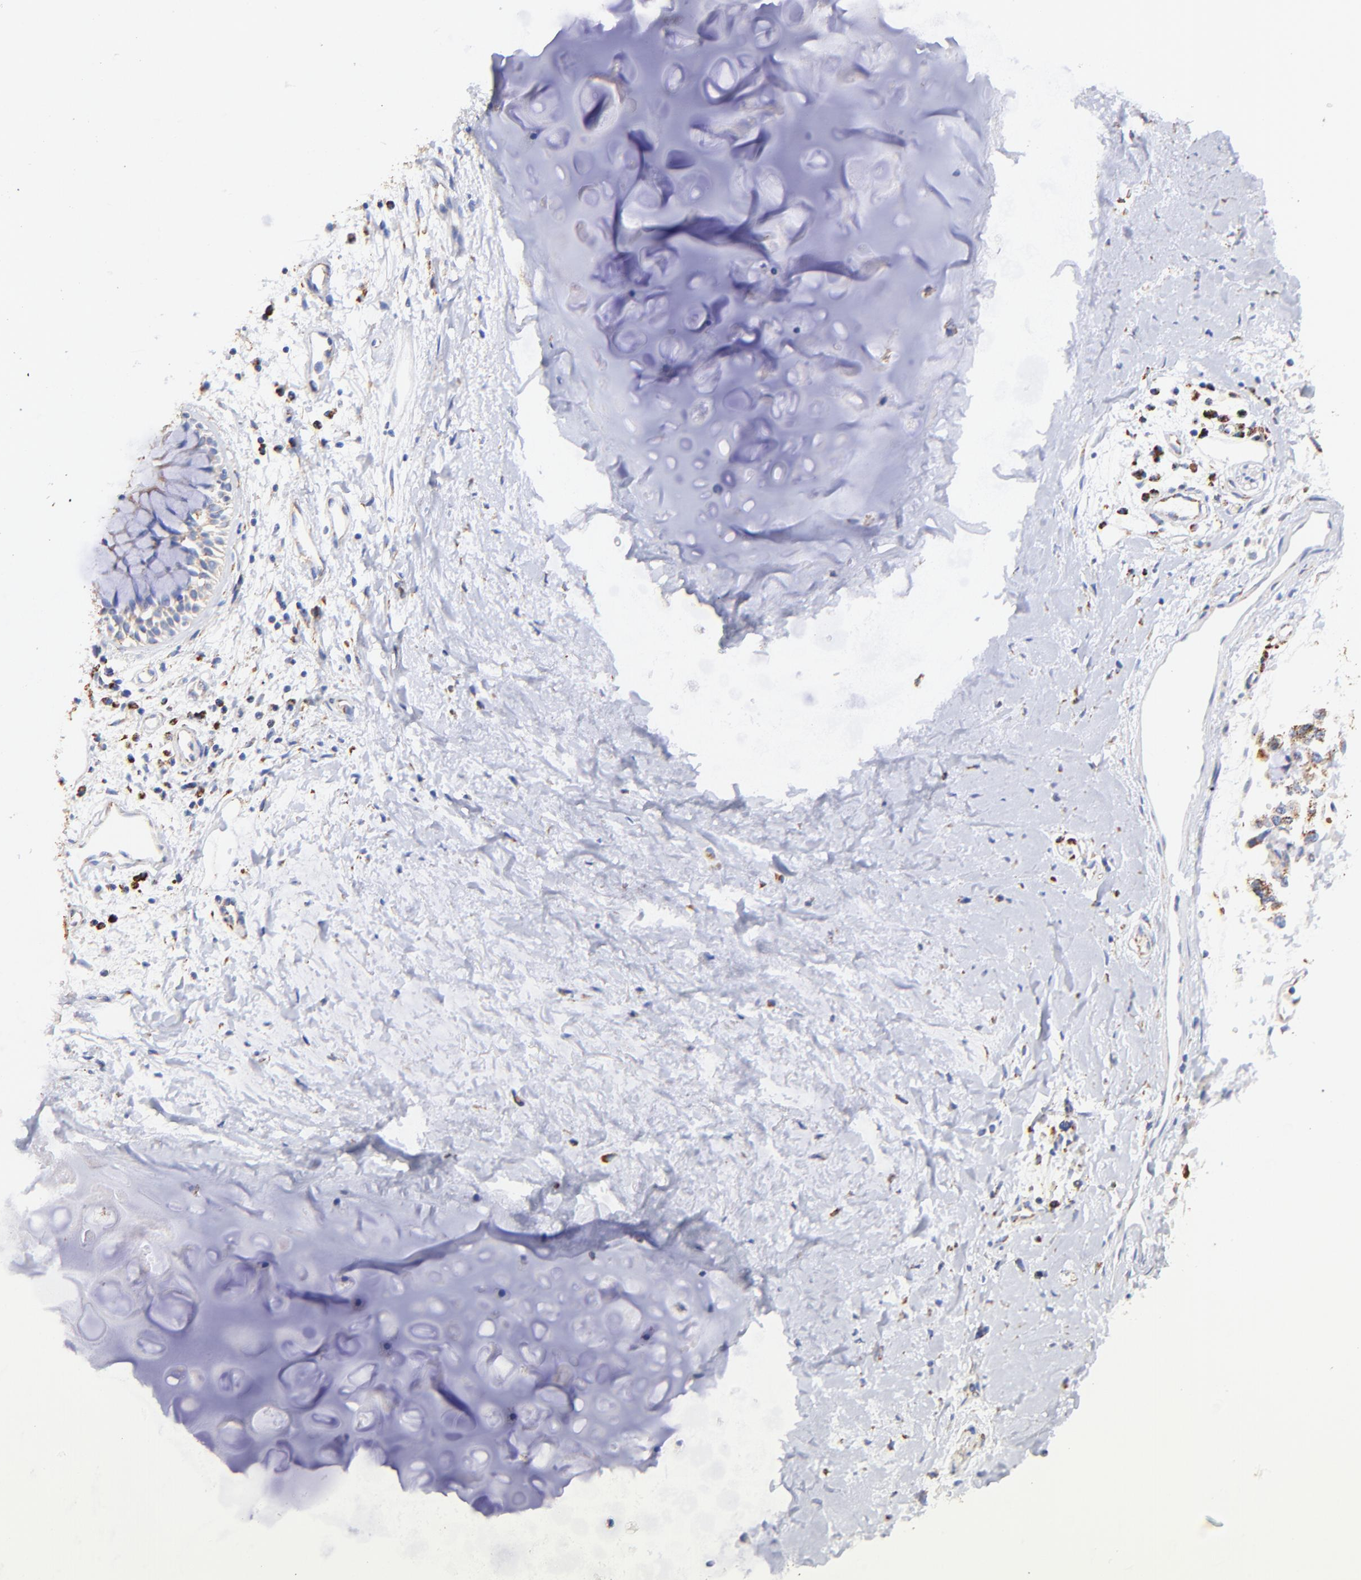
{"staining": {"intensity": "negative", "quantity": "none", "location": "none"}, "tissue": "adipose tissue", "cell_type": "Adipocytes", "image_type": "normal", "snomed": [{"axis": "morphology", "description": "Normal tissue, NOS"}, {"axis": "morphology", "description": "Adenocarcinoma, NOS"}, {"axis": "topography", "description": "Cartilage tissue"}, {"axis": "topography", "description": "Bronchus"}, {"axis": "topography", "description": "Lung"}], "caption": "Adipocytes are negative for brown protein staining in normal adipose tissue.", "gene": "ATP5F1D", "patient": {"sex": "female", "age": 67}}